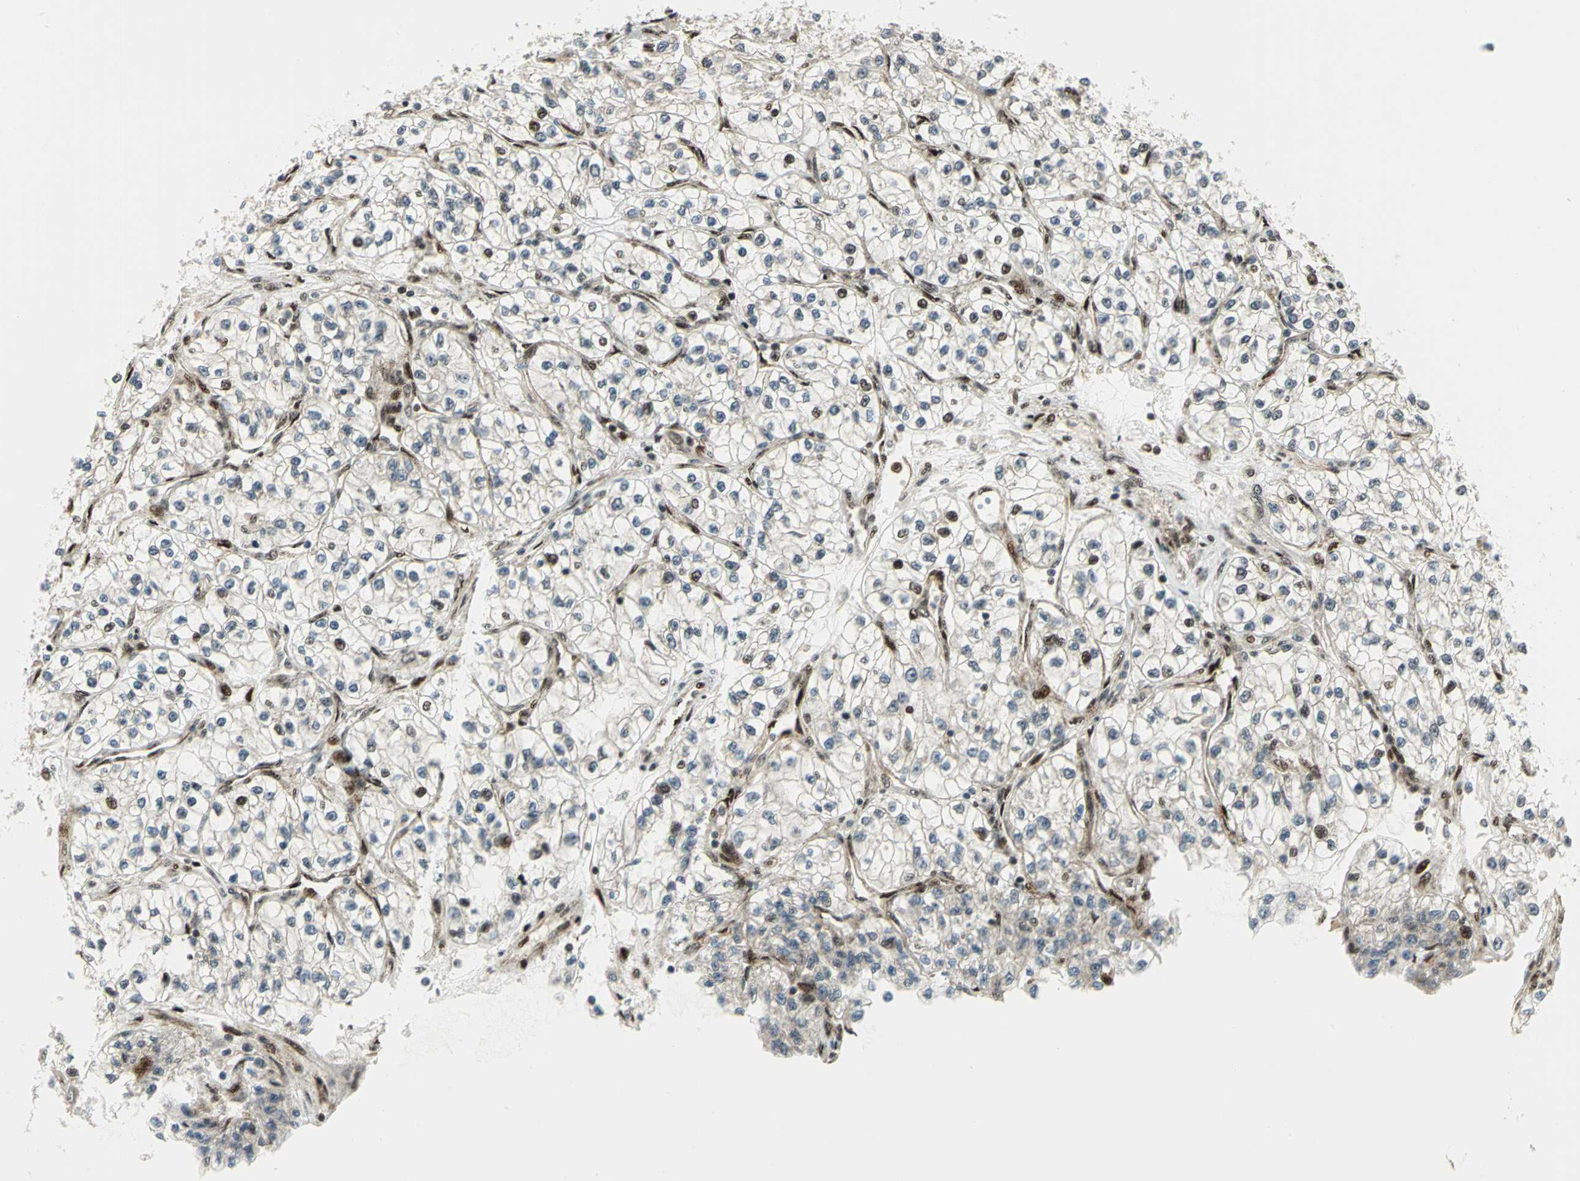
{"staining": {"intensity": "strong", "quantity": "<25%", "location": "nuclear"}, "tissue": "renal cancer", "cell_type": "Tumor cells", "image_type": "cancer", "snomed": [{"axis": "morphology", "description": "Adenocarcinoma, NOS"}, {"axis": "topography", "description": "Kidney"}], "caption": "This is an image of immunohistochemistry staining of renal cancer (adenocarcinoma), which shows strong positivity in the nuclear of tumor cells.", "gene": "COPS5", "patient": {"sex": "female", "age": 57}}